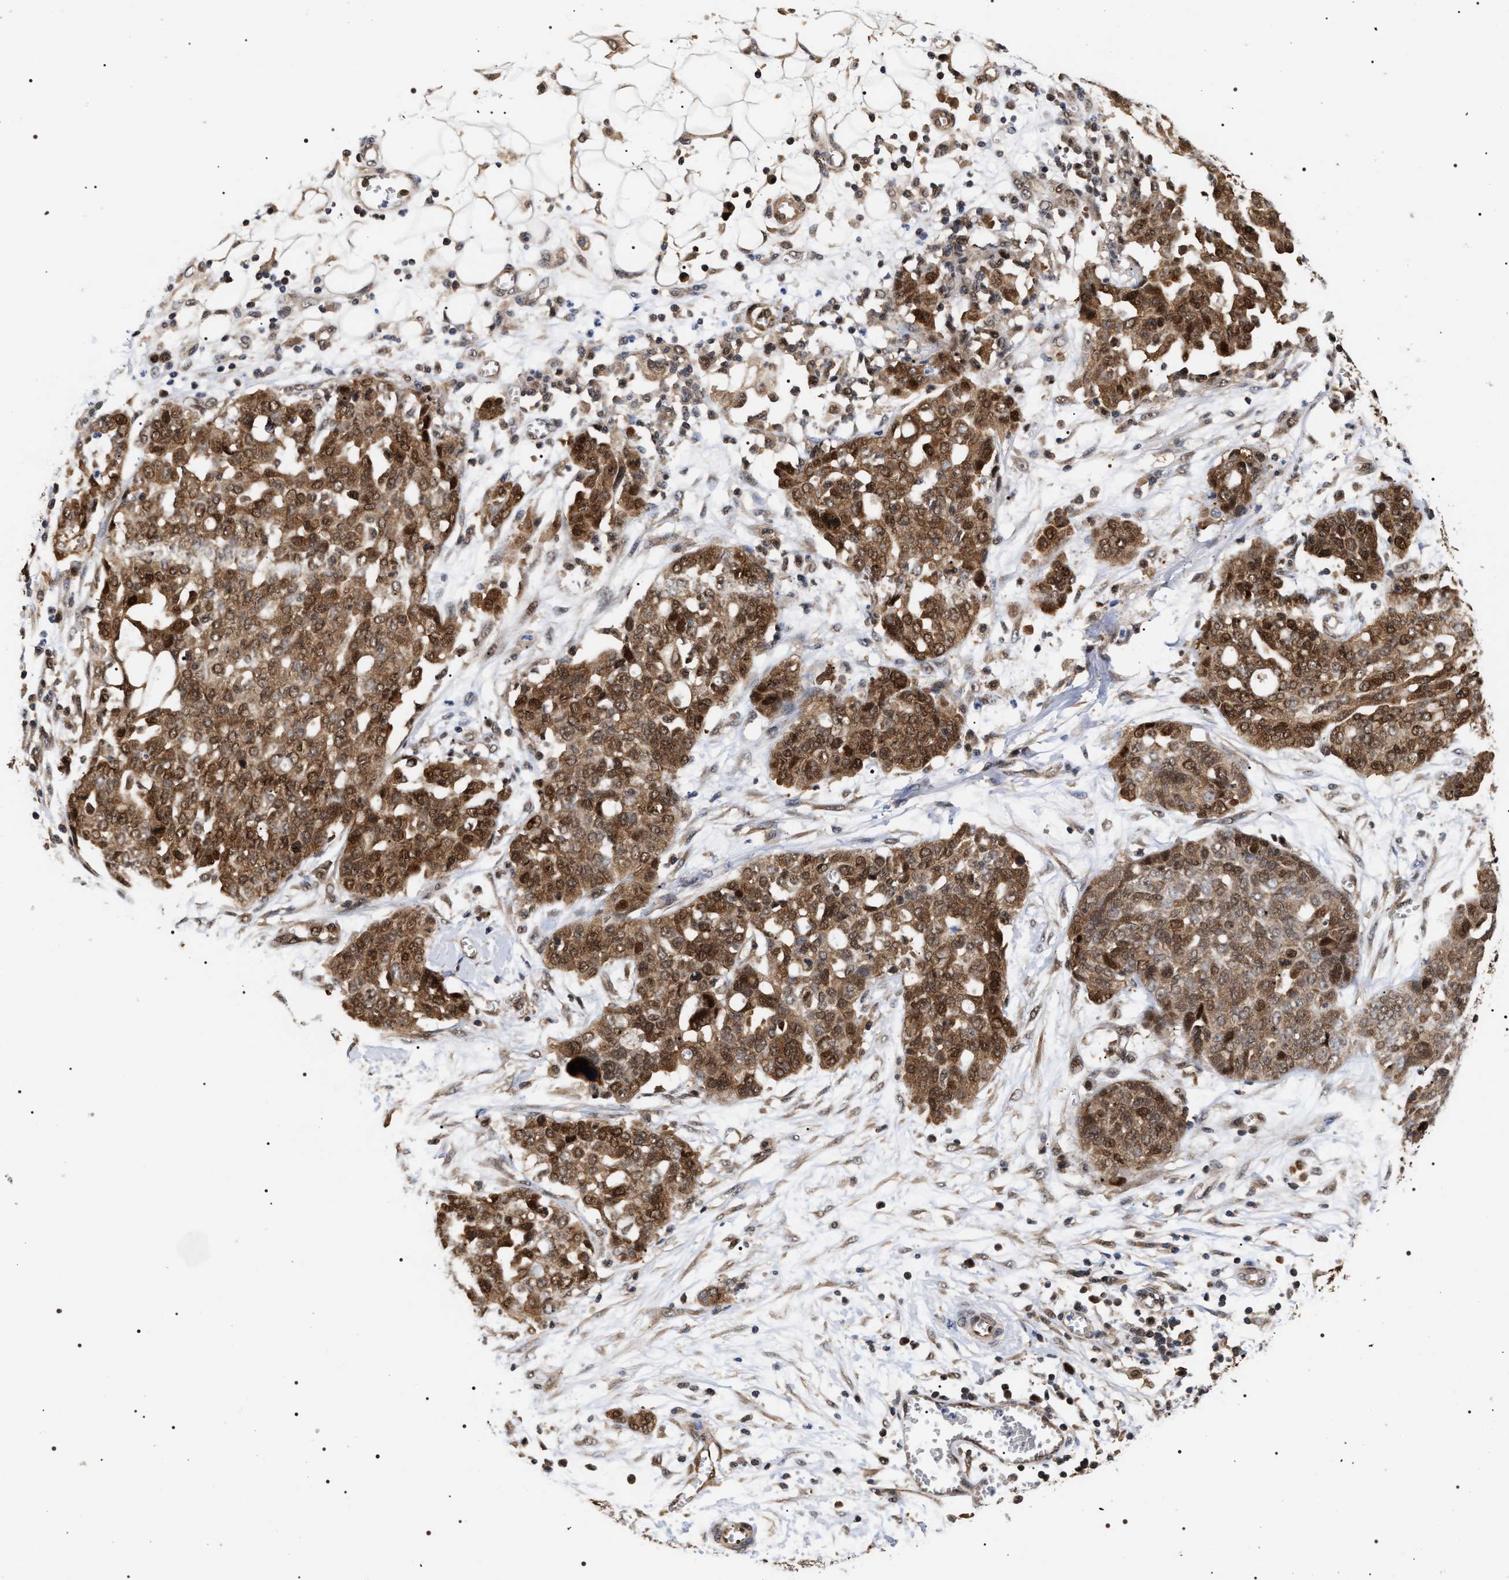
{"staining": {"intensity": "moderate", "quantity": ">75%", "location": "cytoplasmic/membranous,nuclear"}, "tissue": "ovarian cancer", "cell_type": "Tumor cells", "image_type": "cancer", "snomed": [{"axis": "morphology", "description": "Cystadenocarcinoma, serous, NOS"}, {"axis": "topography", "description": "Soft tissue"}, {"axis": "topography", "description": "Ovary"}], "caption": "The immunohistochemical stain shows moderate cytoplasmic/membranous and nuclear expression in tumor cells of ovarian serous cystadenocarcinoma tissue. (Brightfield microscopy of DAB IHC at high magnification).", "gene": "BAG6", "patient": {"sex": "female", "age": 57}}